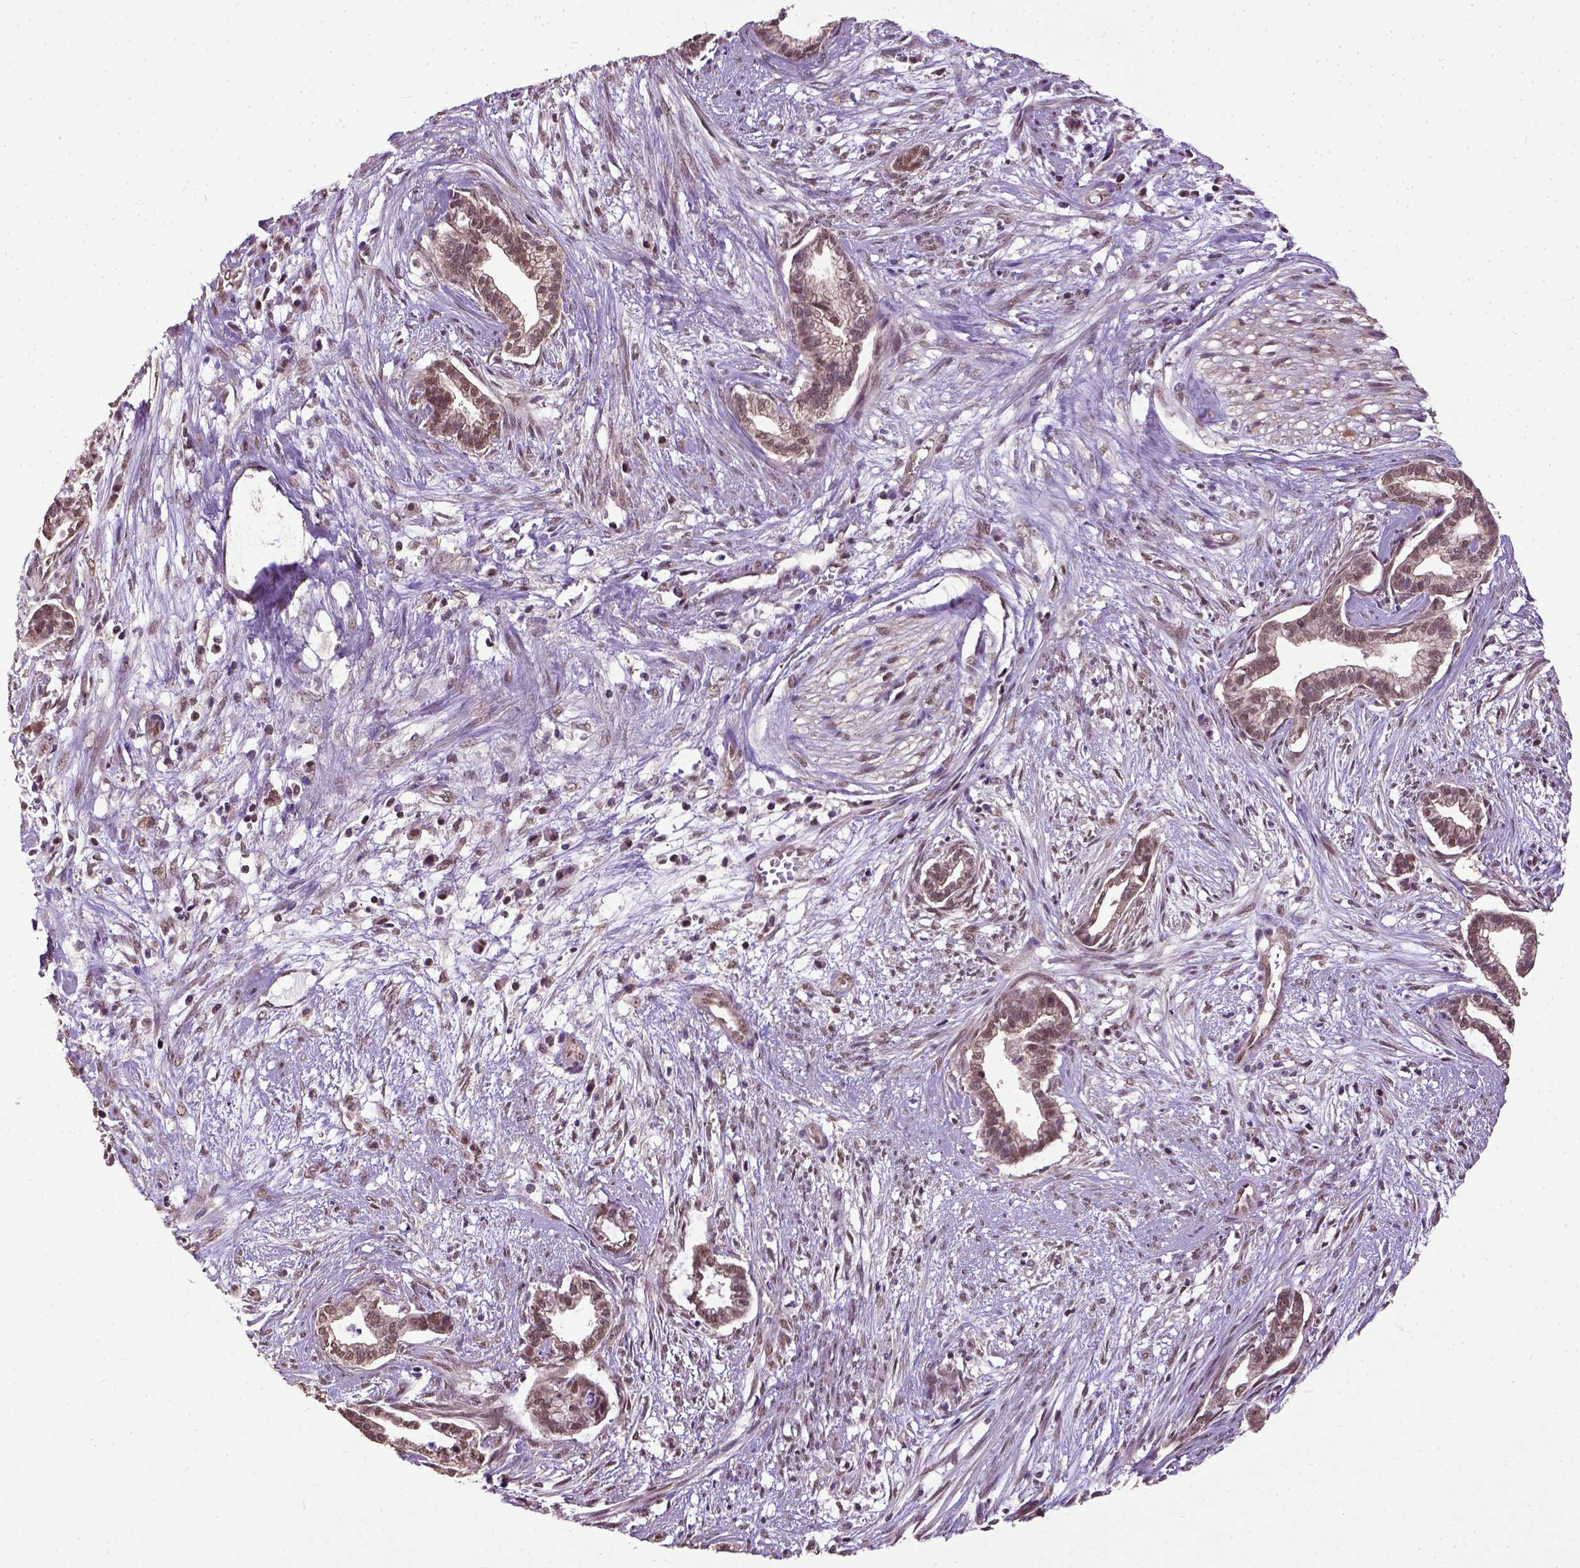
{"staining": {"intensity": "moderate", "quantity": ">75%", "location": "nuclear"}, "tissue": "cervical cancer", "cell_type": "Tumor cells", "image_type": "cancer", "snomed": [{"axis": "morphology", "description": "Adenocarcinoma, NOS"}, {"axis": "topography", "description": "Cervix"}], "caption": "Immunohistochemical staining of human adenocarcinoma (cervical) reveals medium levels of moderate nuclear protein staining in approximately >75% of tumor cells.", "gene": "UBA3", "patient": {"sex": "female", "age": 62}}